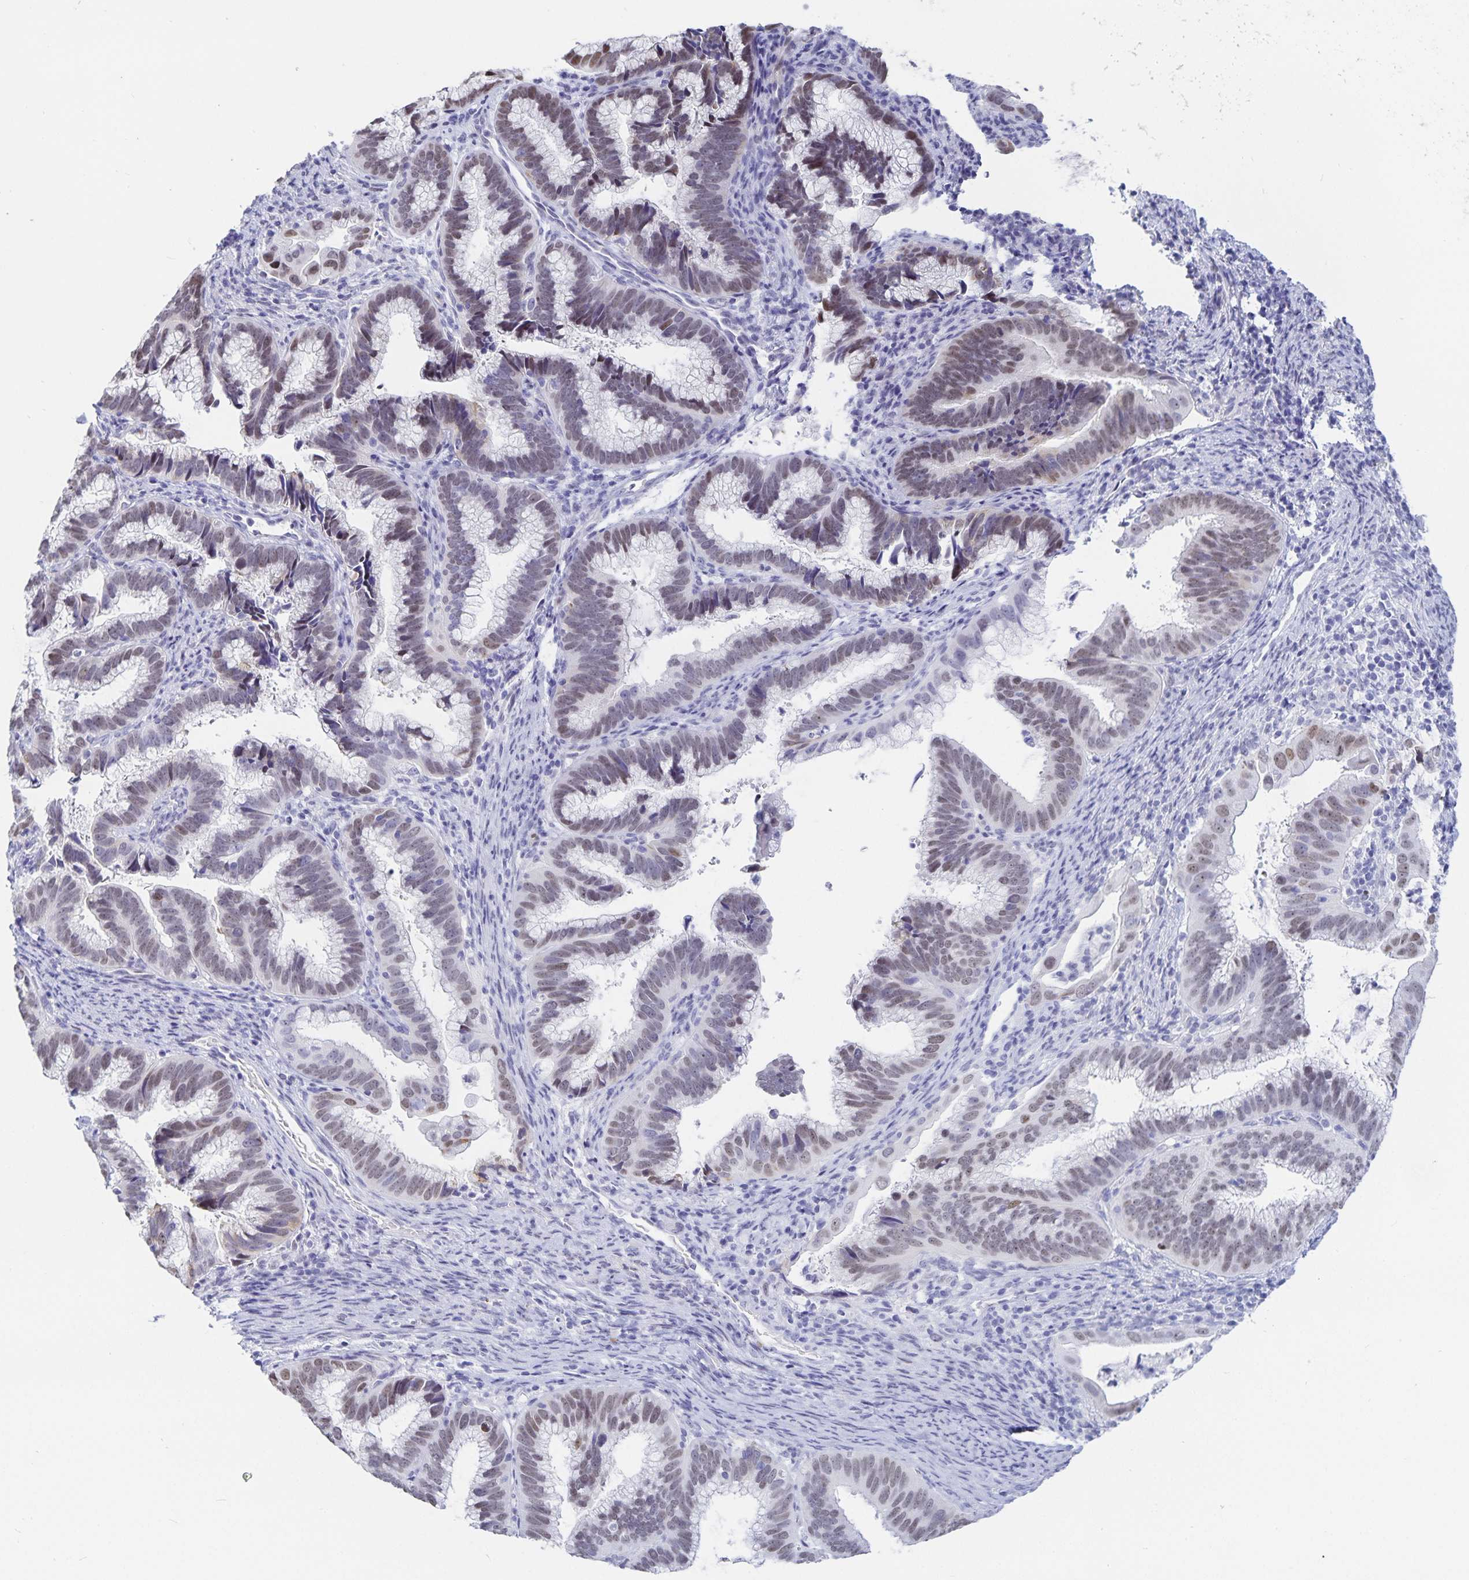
{"staining": {"intensity": "weak", "quantity": "25%-75%", "location": "nuclear"}, "tissue": "cervical cancer", "cell_type": "Tumor cells", "image_type": "cancer", "snomed": [{"axis": "morphology", "description": "Adenocarcinoma, NOS"}, {"axis": "topography", "description": "Cervix"}], "caption": "Immunohistochemical staining of human cervical adenocarcinoma displays low levels of weak nuclear protein staining in approximately 25%-75% of tumor cells.", "gene": "HMGB3", "patient": {"sex": "female", "age": 61}}